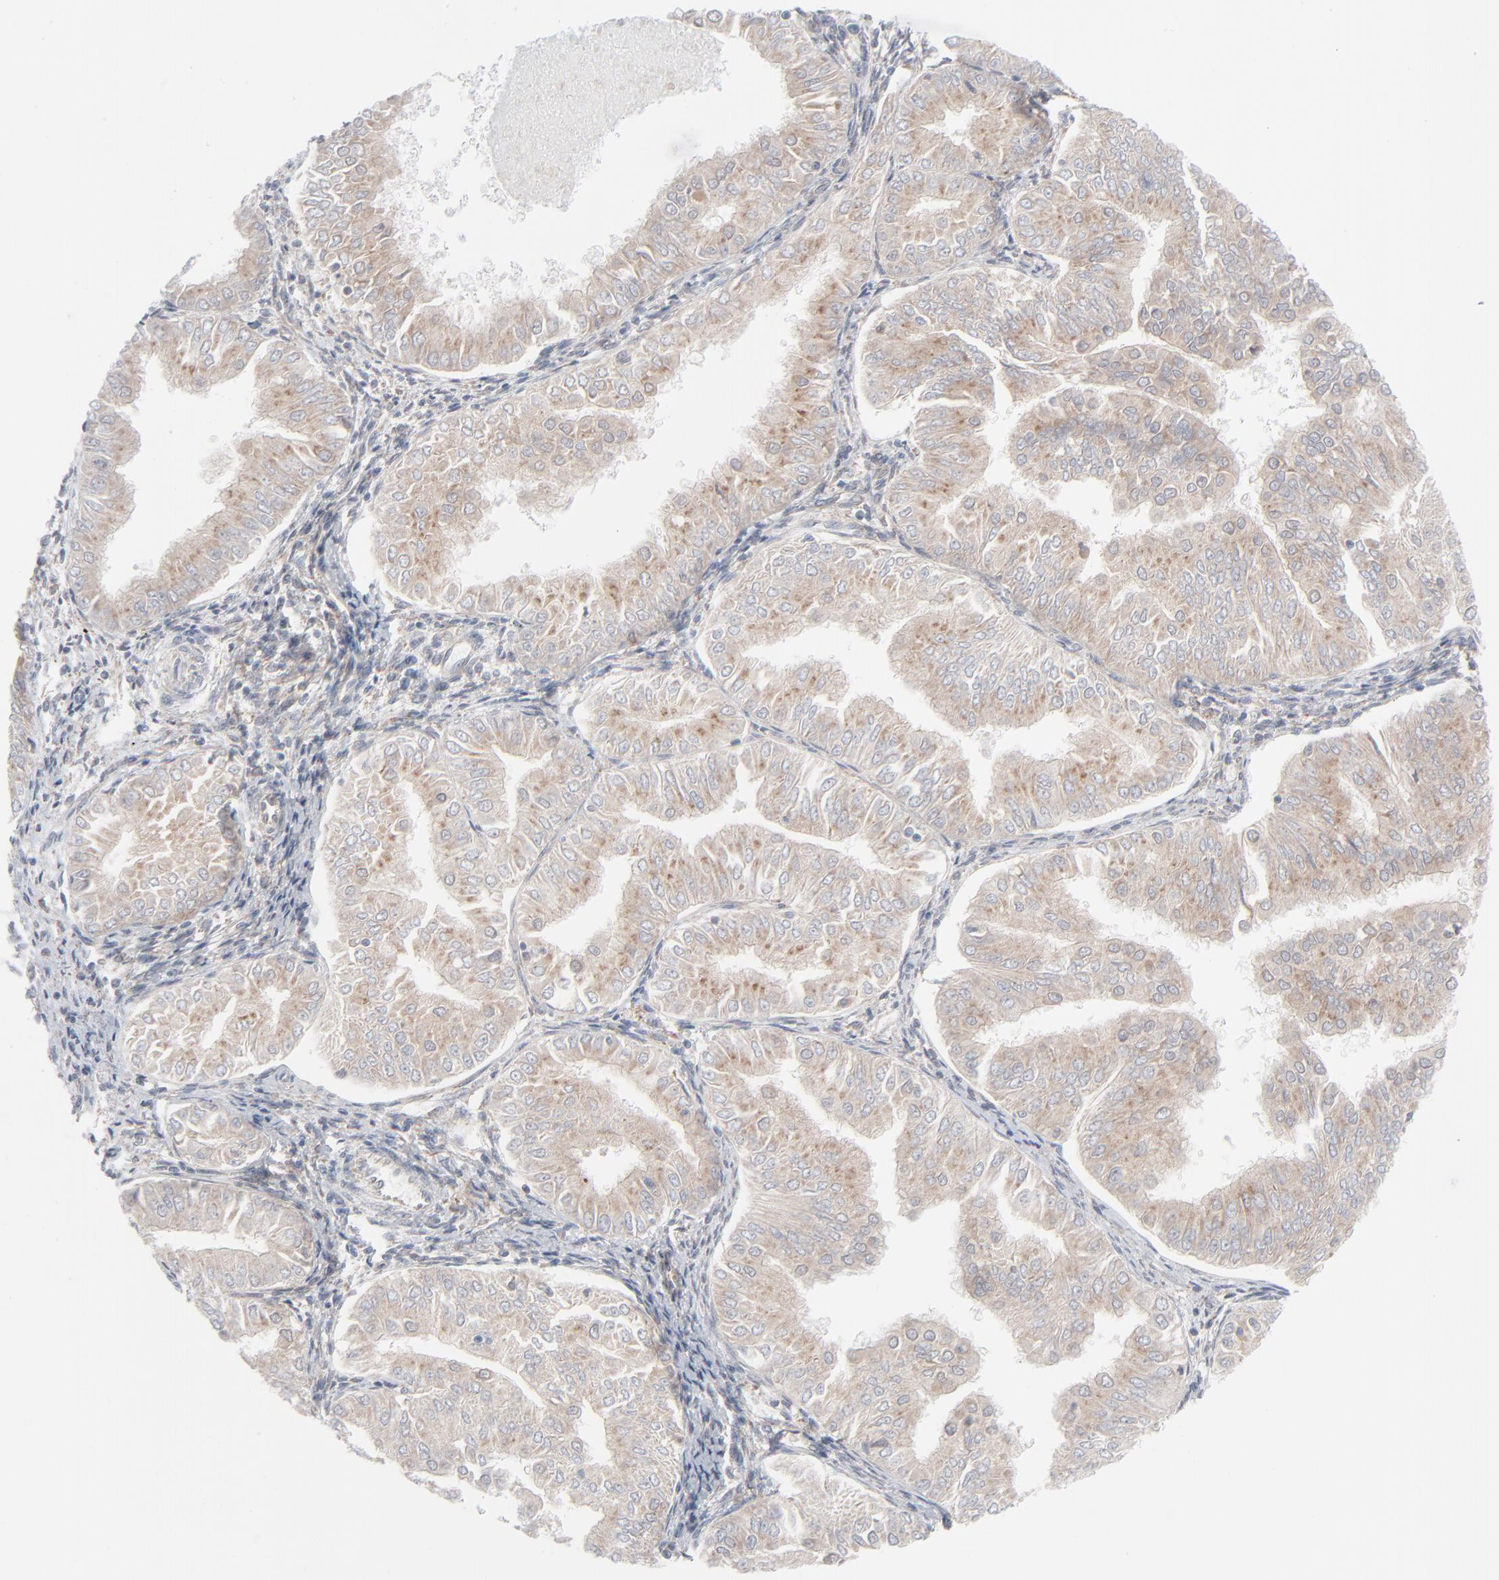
{"staining": {"intensity": "weak", "quantity": ">75%", "location": "cytoplasmic/membranous"}, "tissue": "endometrial cancer", "cell_type": "Tumor cells", "image_type": "cancer", "snomed": [{"axis": "morphology", "description": "Adenocarcinoma, NOS"}, {"axis": "topography", "description": "Endometrium"}], "caption": "High-power microscopy captured an immunohistochemistry micrograph of endometrial cancer (adenocarcinoma), revealing weak cytoplasmic/membranous staining in approximately >75% of tumor cells.", "gene": "KDSR", "patient": {"sex": "female", "age": 53}}